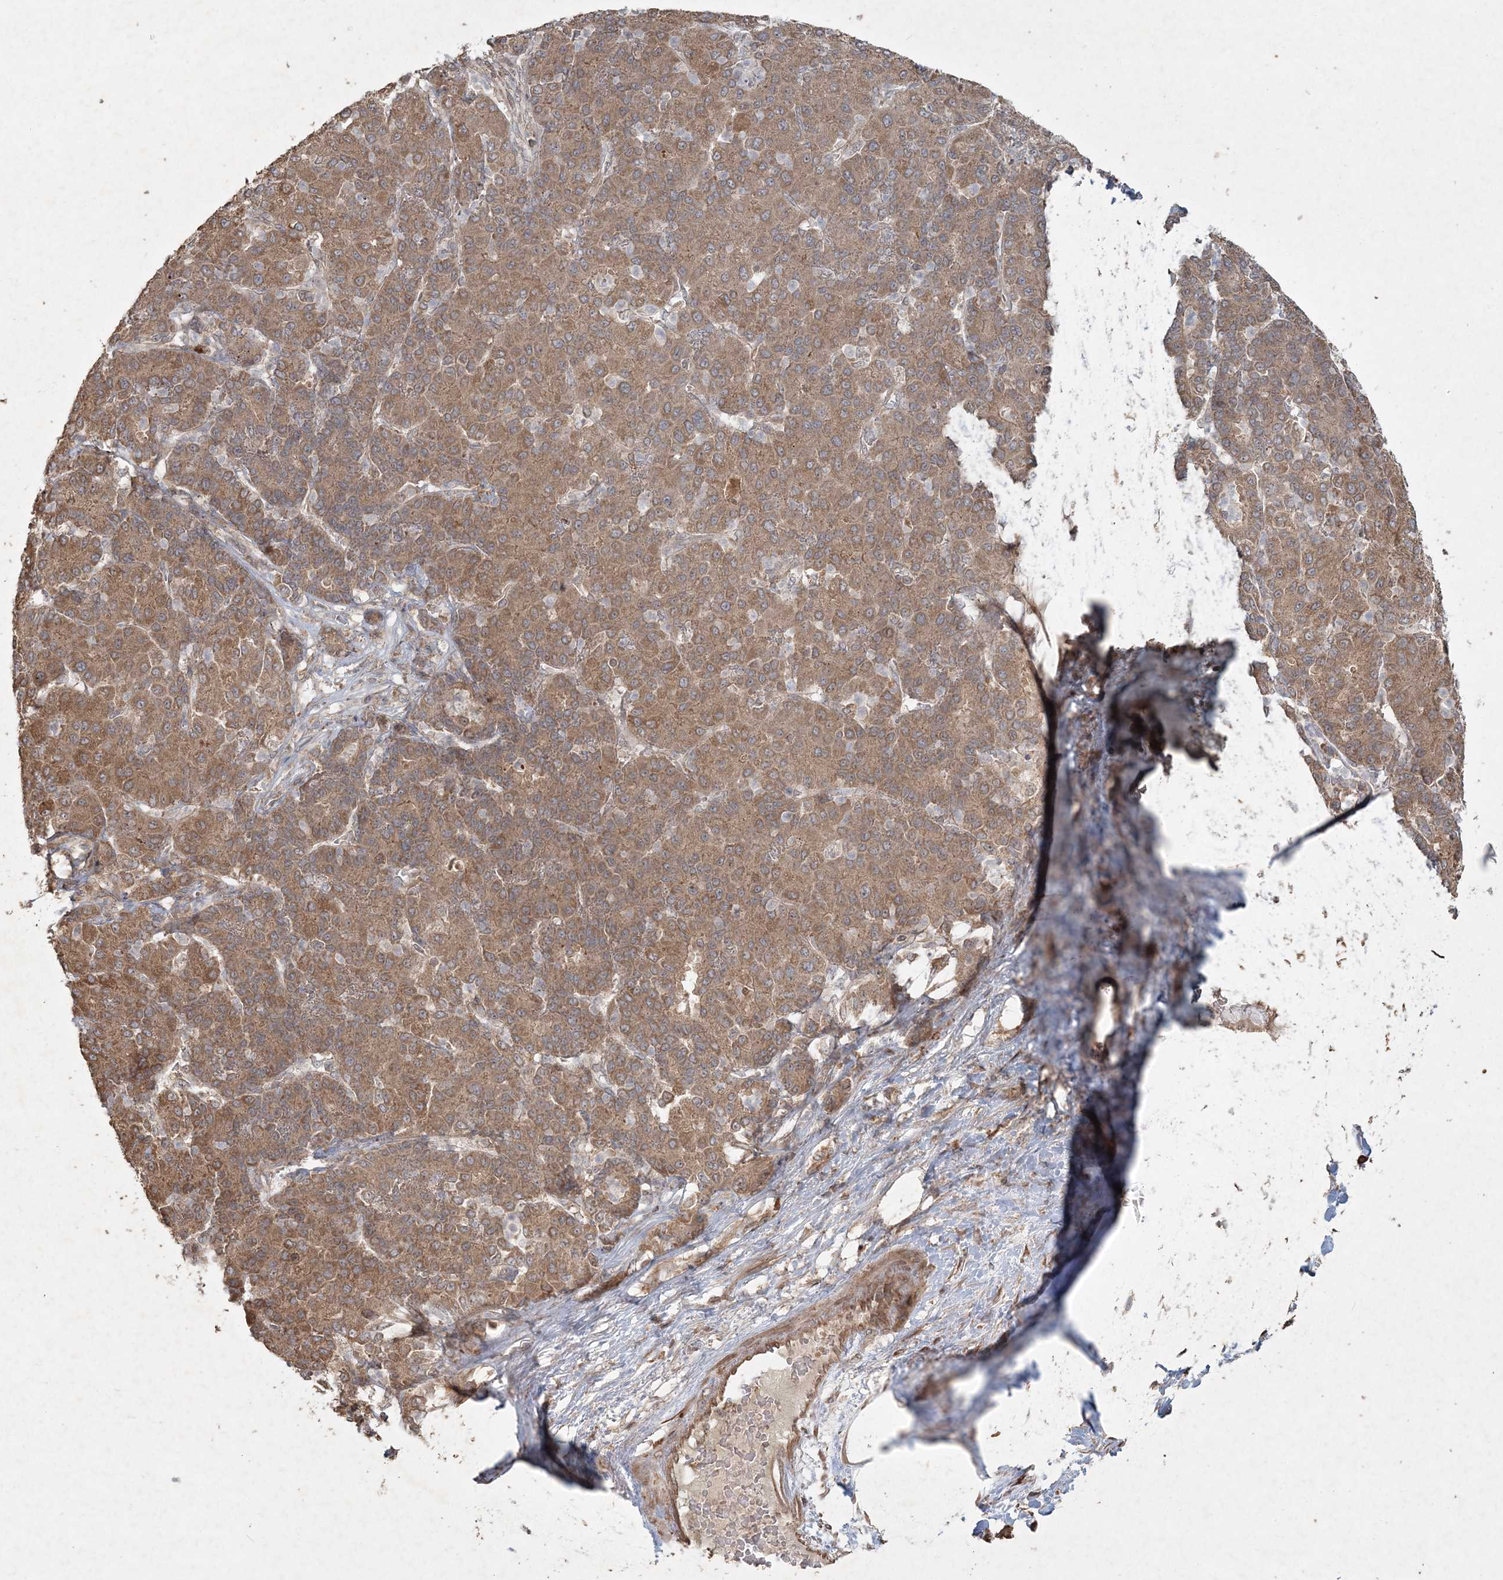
{"staining": {"intensity": "moderate", "quantity": ">75%", "location": "cytoplasmic/membranous"}, "tissue": "liver cancer", "cell_type": "Tumor cells", "image_type": "cancer", "snomed": [{"axis": "morphology", "description": "Carcinoma, Hepatocellular, NOS"}, {"axis": "topography", "description": "Liver"}], "caption": "There is medium levels of moderate cytoplasmic/membranous expression in tumor cells of liver cancer, as demonstrated by immunohistochemical staining (brown color).", "gene": "ANAPC16", "patient": {"sex": "male", "age": 65}}